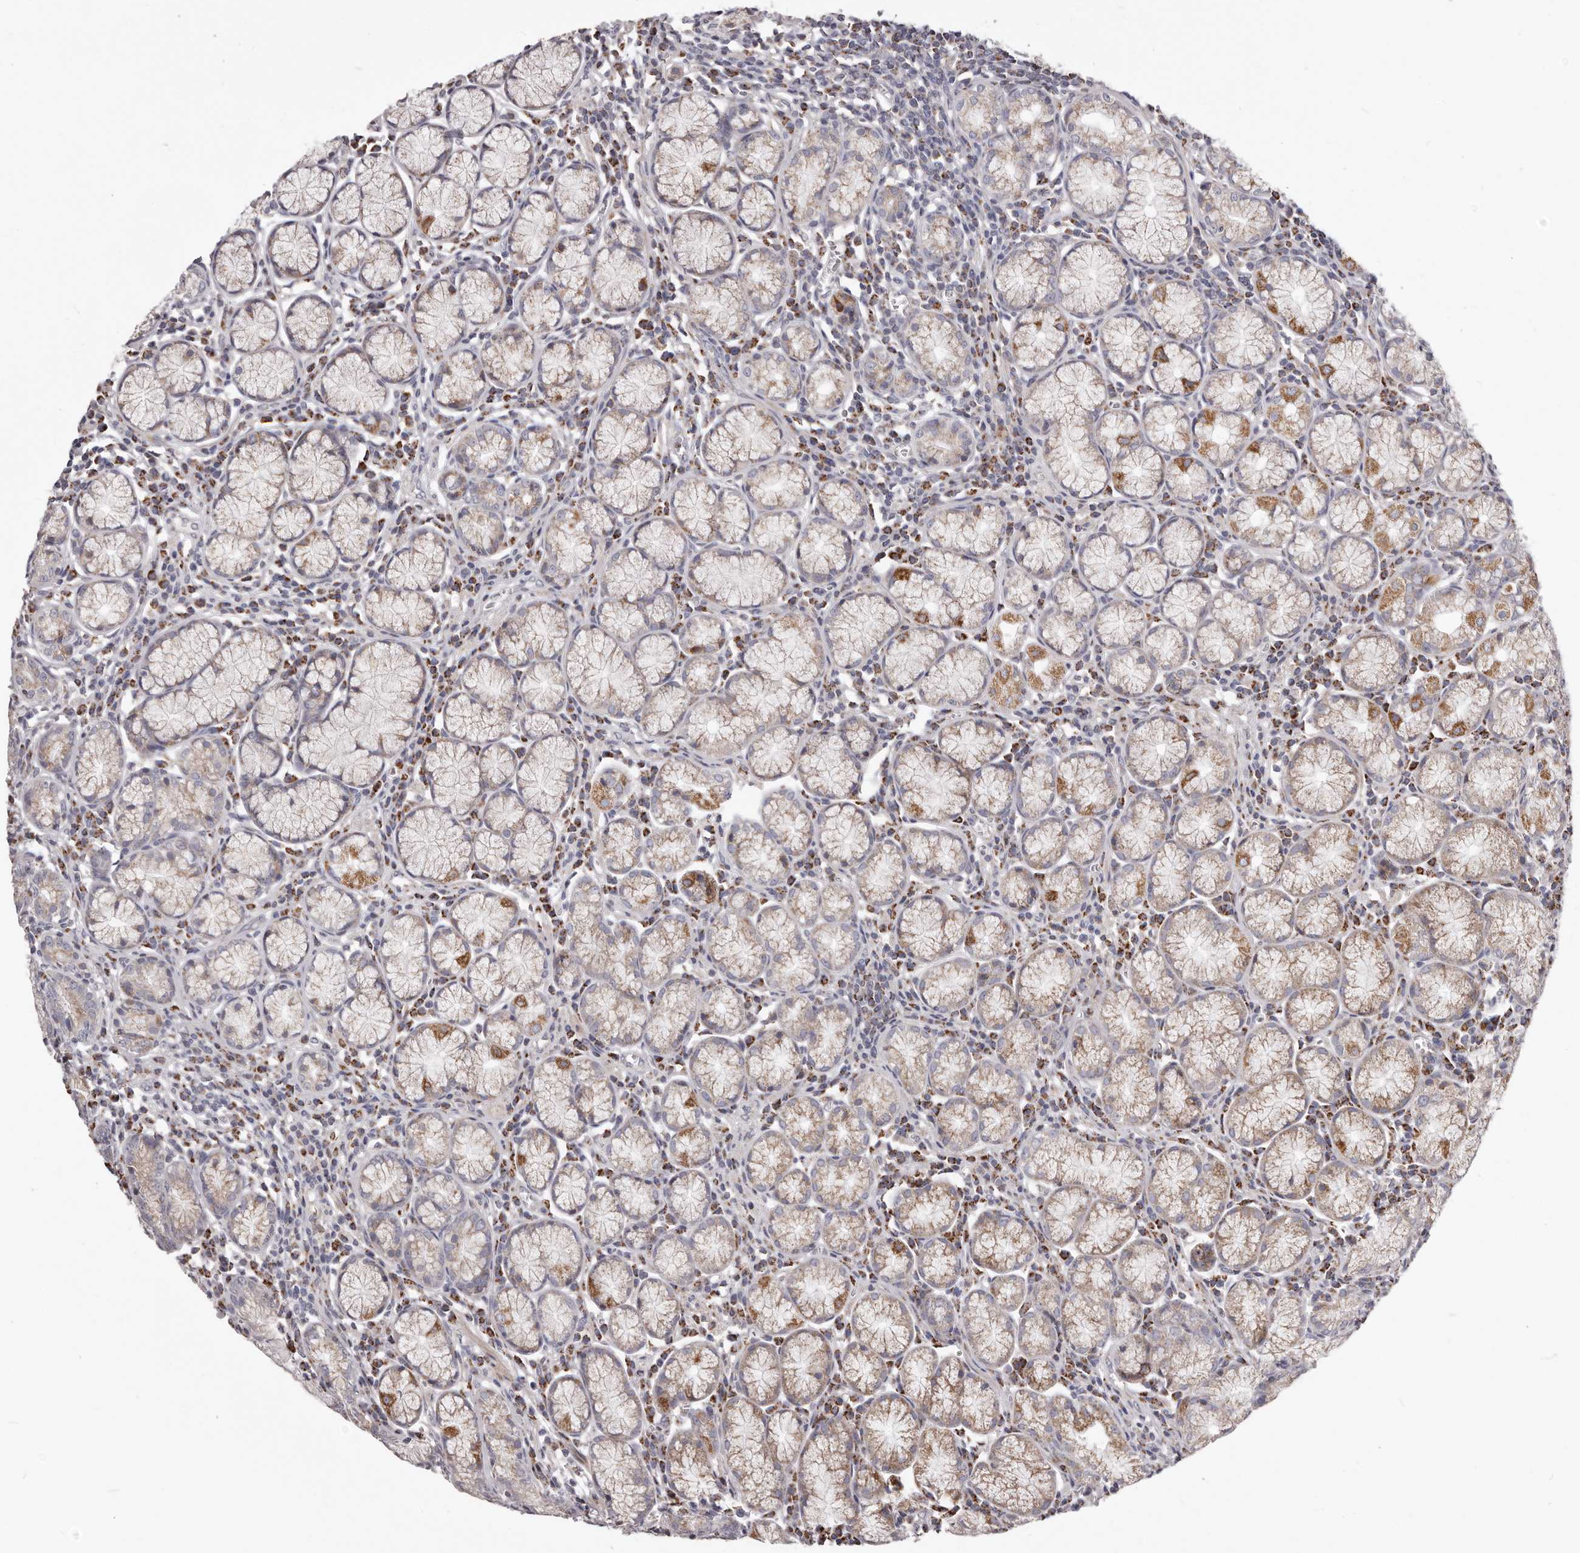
{"staining": {"intensity": "moderate", "quantity": "<25%", "location": "cytoplasmic/membranous"}, "tissue": "stomach", "cell_type": "Glandular cells", "image_type": "normal", "snomed": [{"axis": "morphology", "description": "Normal tissue, NOS"}, {"axis": "topography", "description": "Stomach"}], "caption": "Protein expression analysis of normal human stomach reveals moderate cytoplasmic/membranous staining in approximately <25% of glandular cells.", "gene": "PRMT2", "patient": {"sex": "male", "age": 55}}